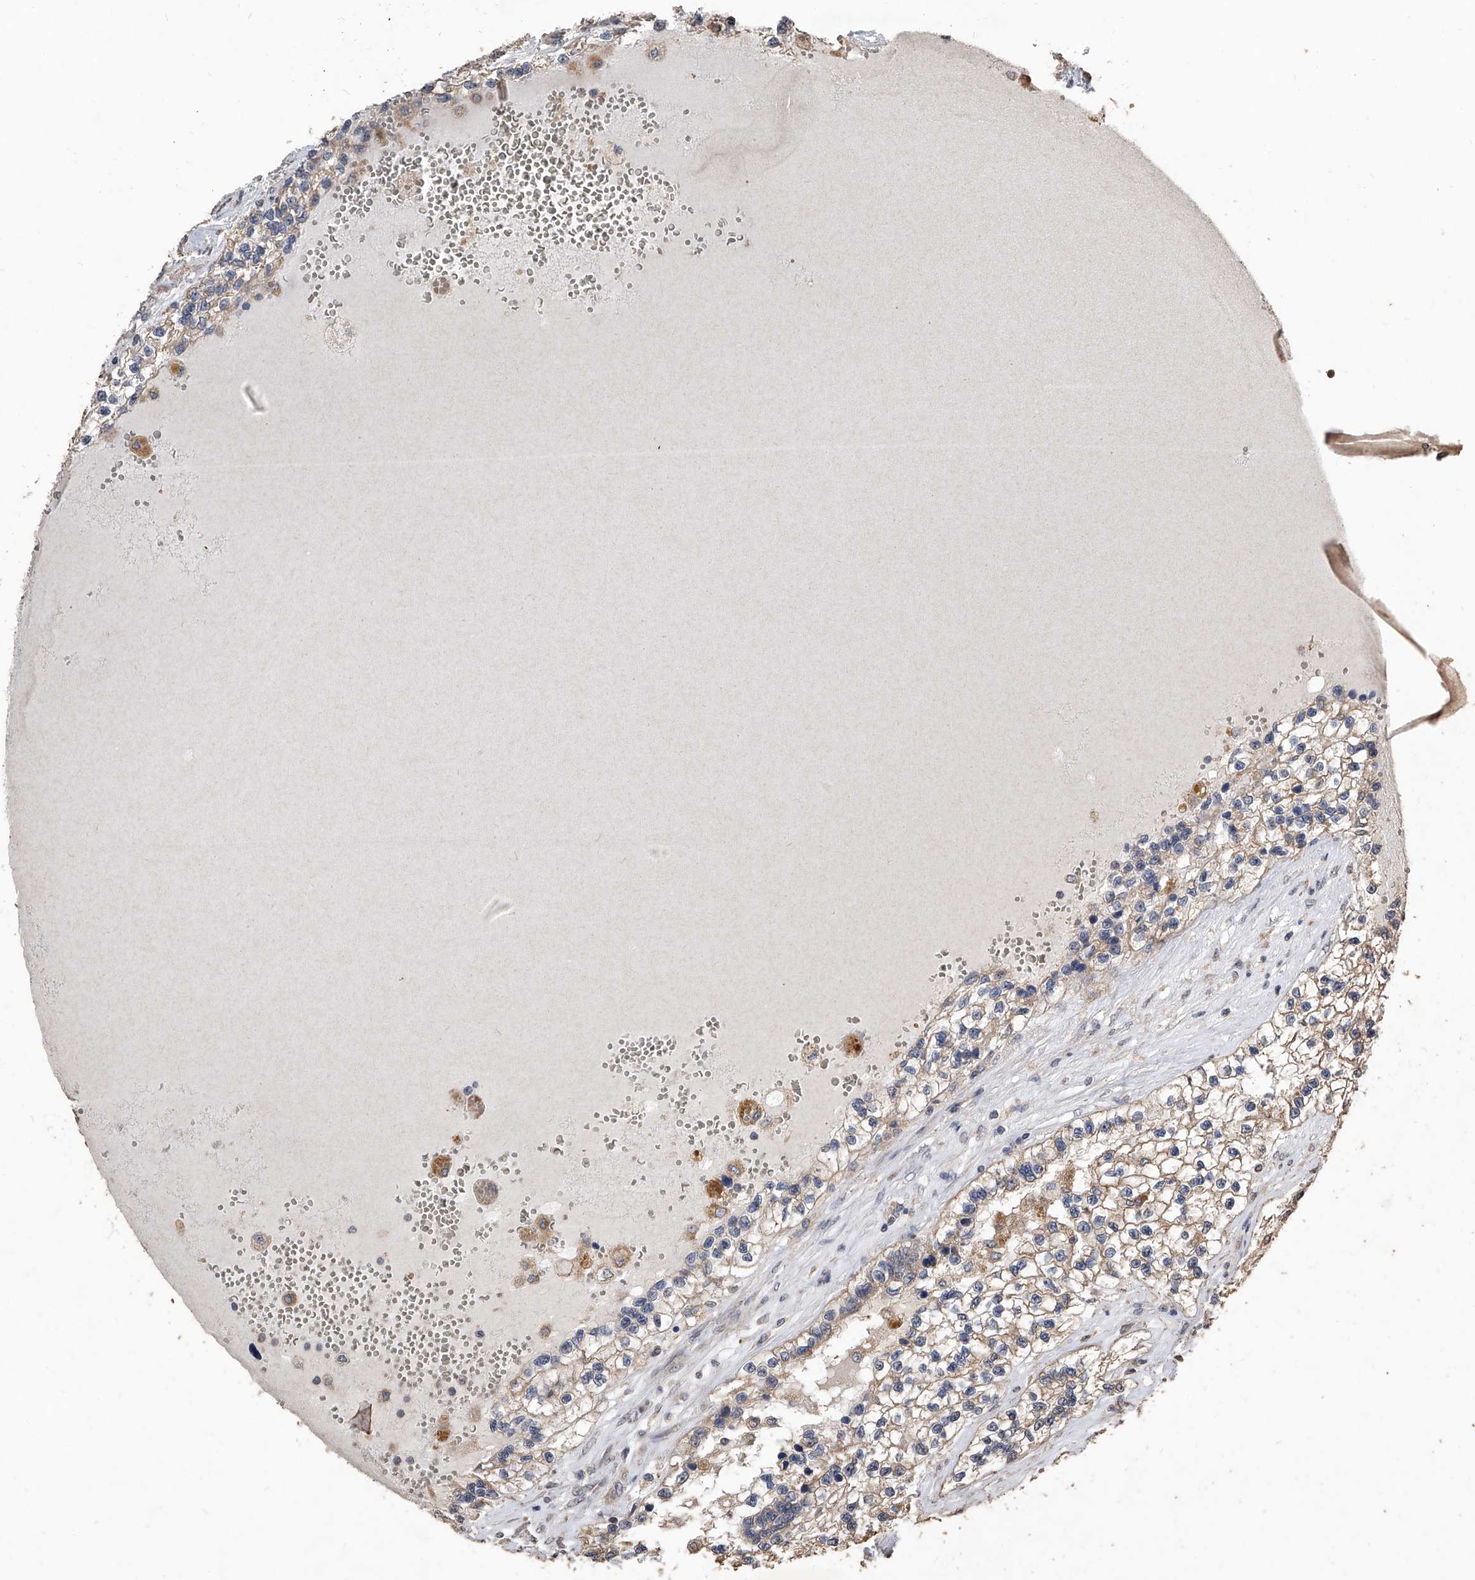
{"staining": {"intensity": "weak", "quantity": ">75%", "location": "cytoplasmic/membranous"}, "tissue": "renal cancer", "cell_type": "Tumor cells", "image_type": "cancer", "snomed": [{"axis": "morphology", "description": "Adenocarcinoma, NOS"}, {"axis": "topography", "description": "Kidney"}], "caption": "A histopathology image showing weak cytoplasmic/membranous positivity in about >75% of tumor cells in renal adenocarcinoma, as visualized by brown immunohistochemical staining.", "gene": "LTV1", "patient": {"sex": "female", "age": 57}}